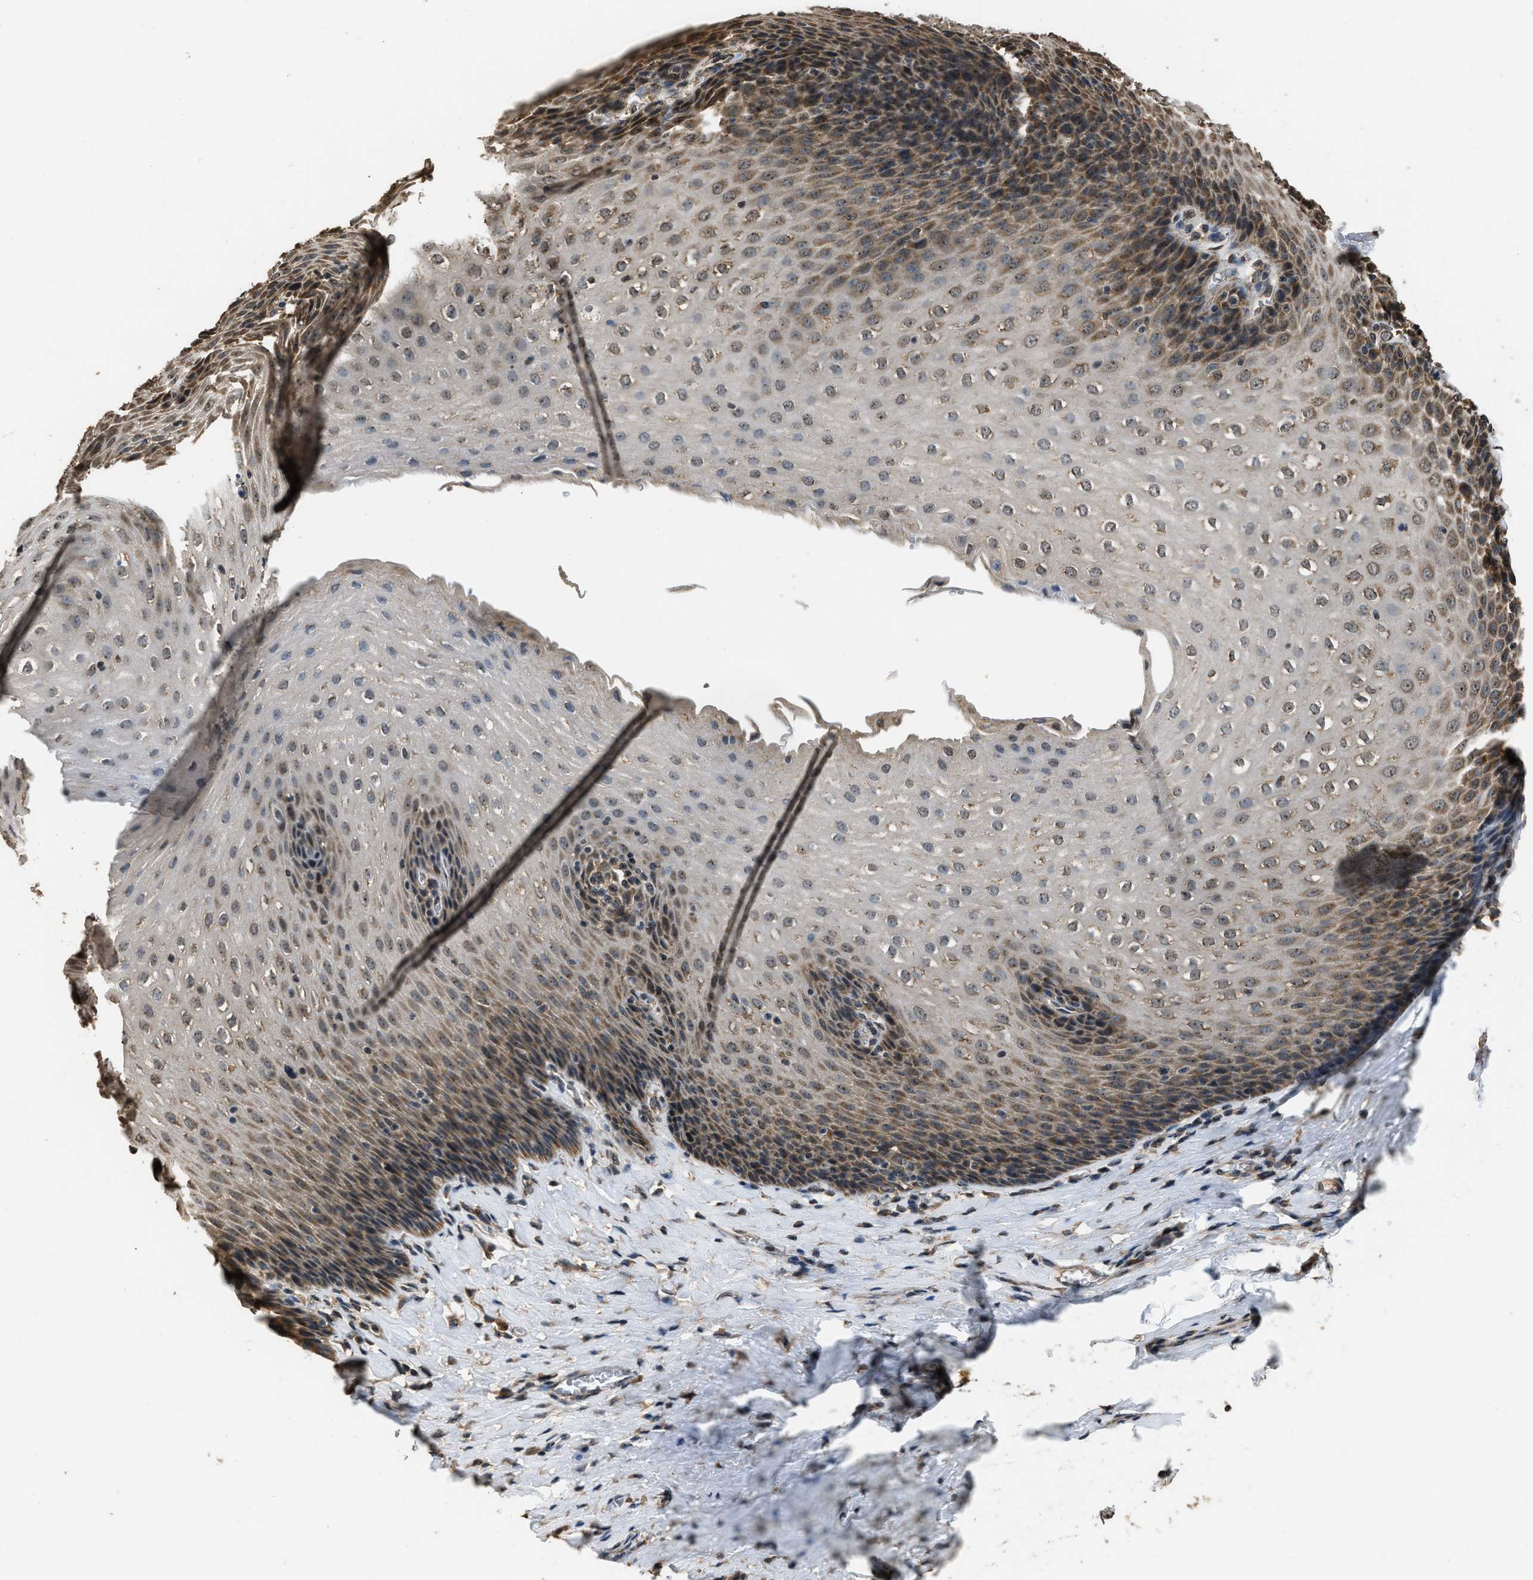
{"staining": {"intensity": "moderate", "quantity": ">75%", "location": "cytoplasmic/membranous"}, "tissue": "esophagus", "cell_type": "Squamous epithelial cells", "image_type": "normal", "snomed": [{"axis": "morphology", "description": "Normal tissue, NOS"}, {"axis": "topography", "description": "Esophagus"}], "caption": "Brown immunohistochemical staining in unremarkable human esophagus shows moderate cytoplasmic/membranous positivity in about >75% of squamous epithelial cells. The staining was performed using DAB (3,3'-diaminobenzidine), with brown indicating positive protein expression. Nuclei are stained blue with hematoxylin.", "gene": "DENND6B", "patient": {"sex": "female", "age": 61}}